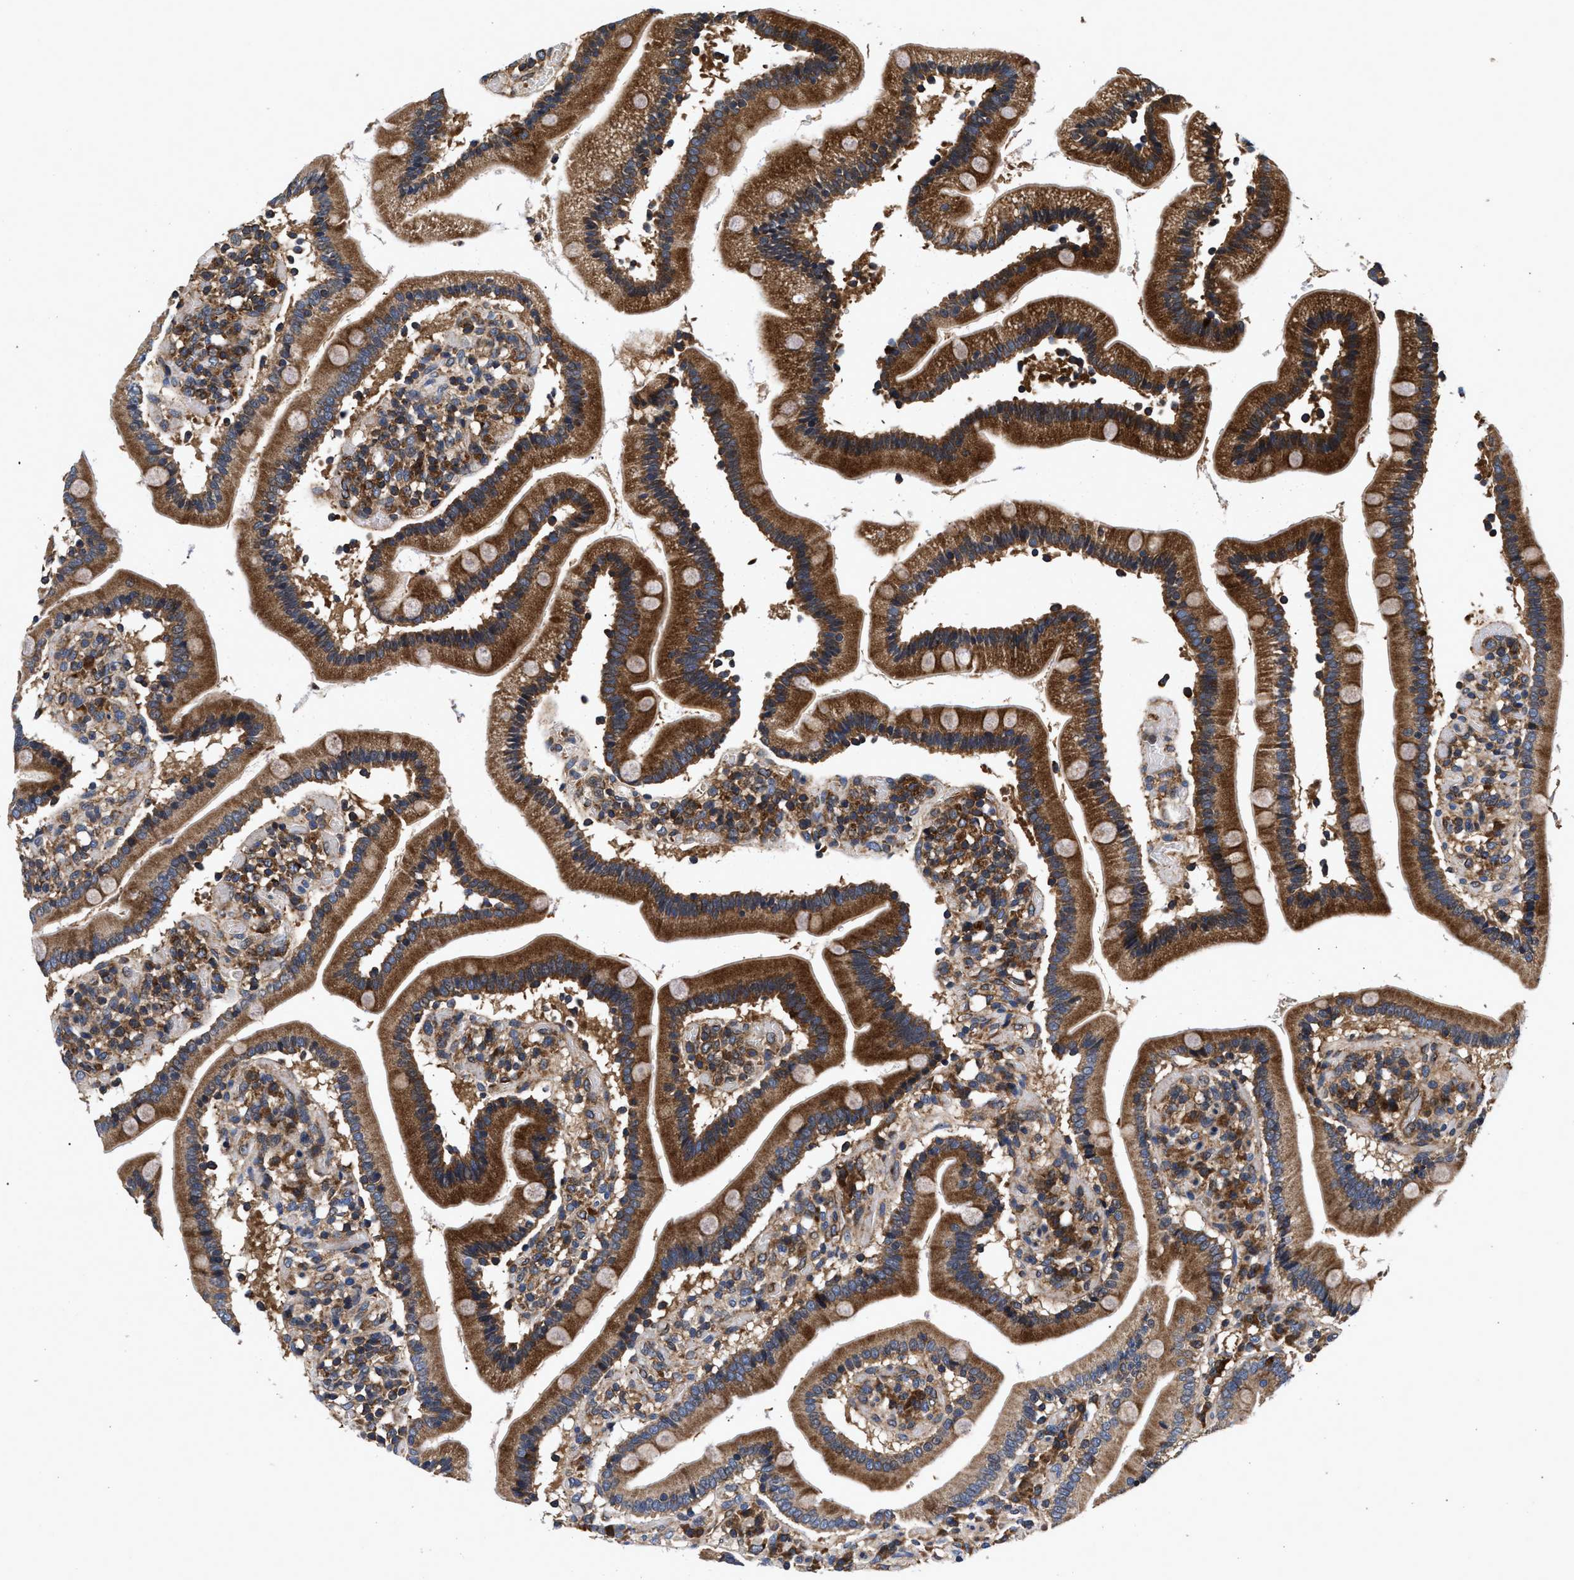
{"staining": {"intensity": "strong", "quantity": ">75%", "location": "cytoplasmic/membranous"}, "tissue": "duodenum", "cell_type": "Glandular cells", "image_type": "normal", "snomed": [{"axis": "morphology", "description": "Normal tissue, NOS"}, {"axis": "topography", "description": "Duodenum"}], "caption": "Duodenum stained with DAB (3,3'-diaminobenzidine) immunohistochemistry displays high levels of strong cytoplasmic/membranous staining in approximately >75% of glandular cells.", "gene": "NFKB2", "patient": {"sex": "male", "age": 66}}